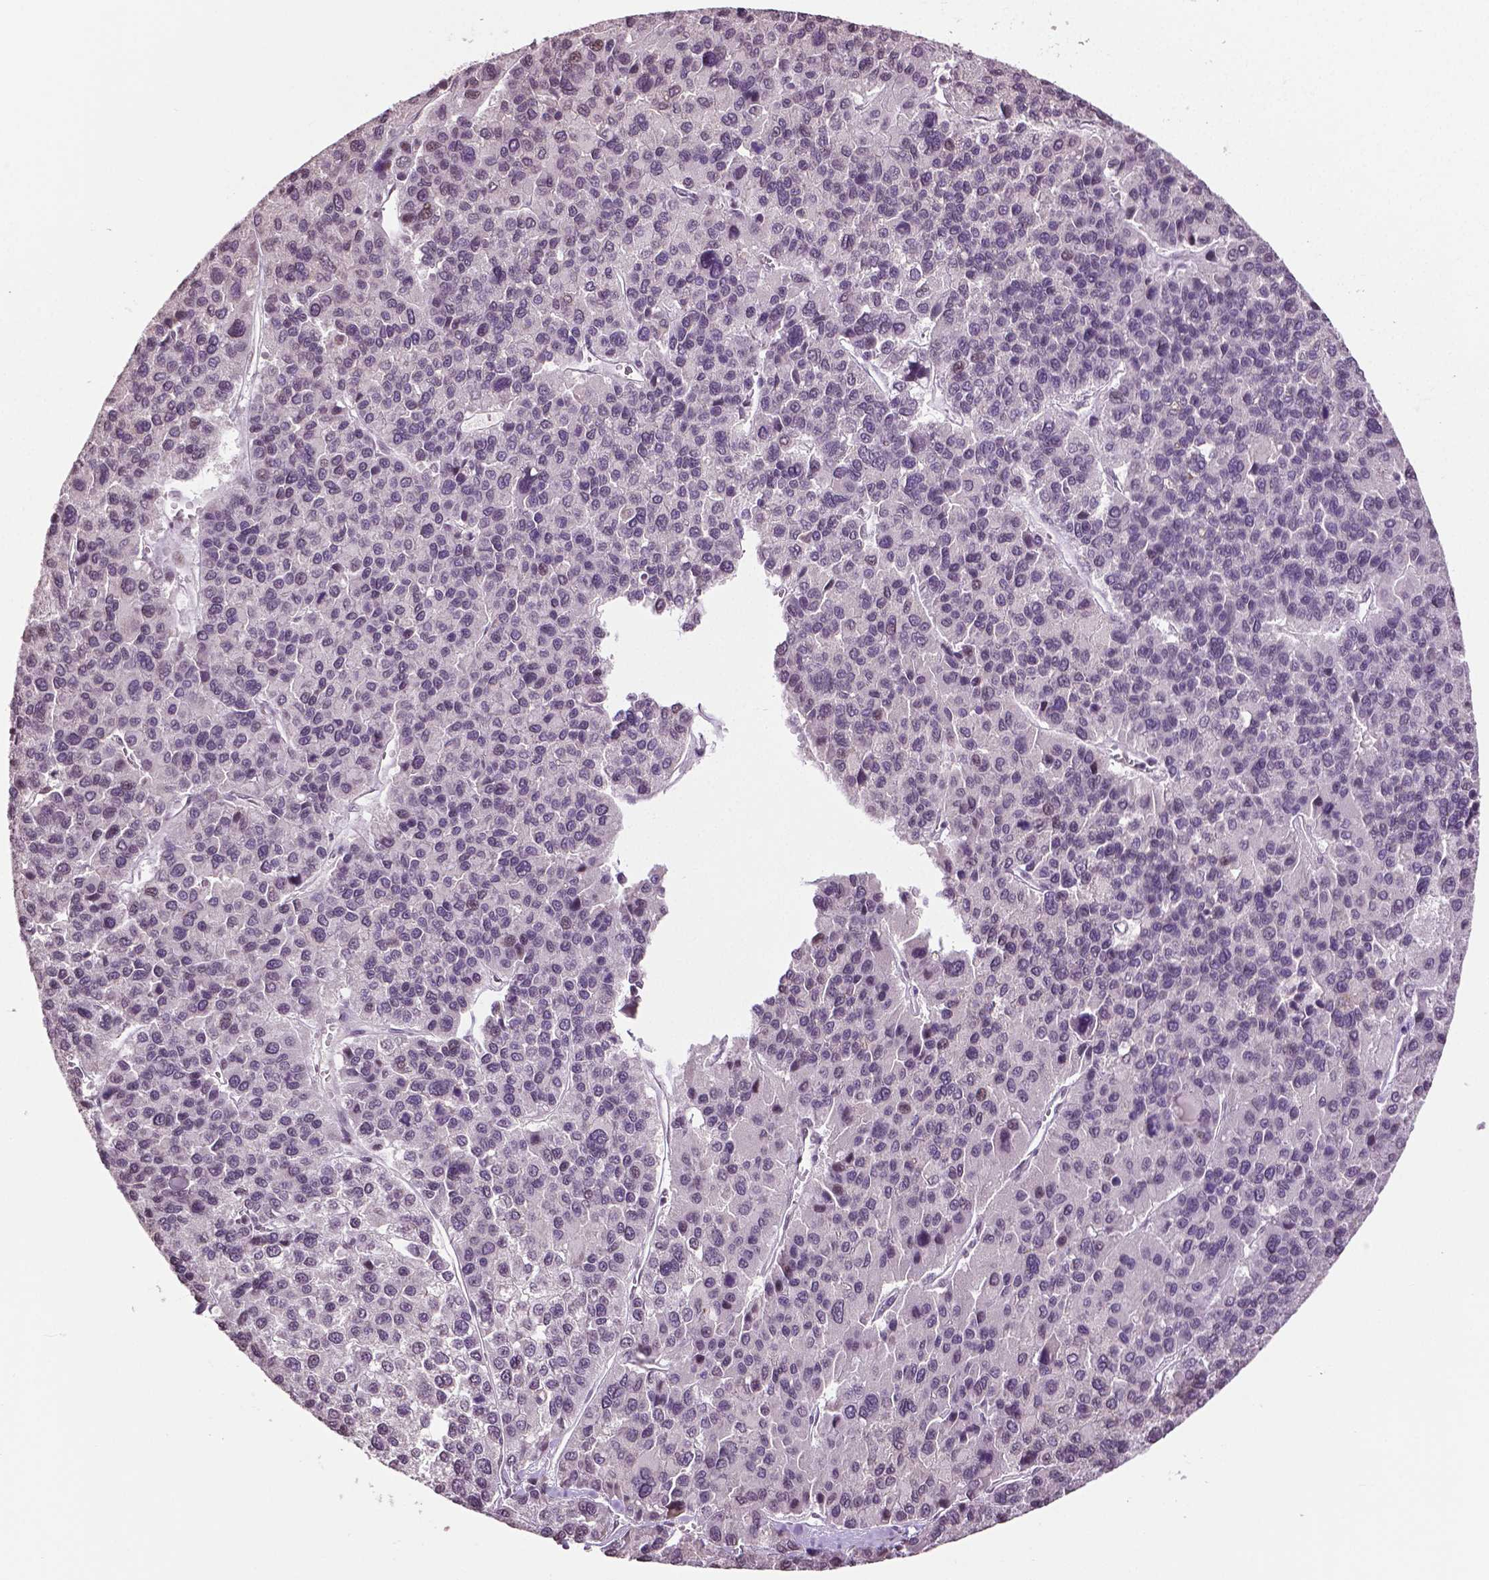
{"staining": {"intensity": "negative", "quantity": "none", "location": "none"}, "tissue": "liver cancer", "cell_type": "Tumor cells", "image_type": "cancer", "snomed": [{"axis": "morphology", "description": "Carcinoma, Hepatocellular, NOS"}, {"axis": "topography", "description": "Liver"}], "caption": "An IHC photomicrograph of liver cancer (hepatocellular carcinoma) is shown. There is no staining in tumor cells of liver cancer (hepatocellular carcinoma).", "gene": "DLX5", "patient": {"sex": "female", "age": 41}}